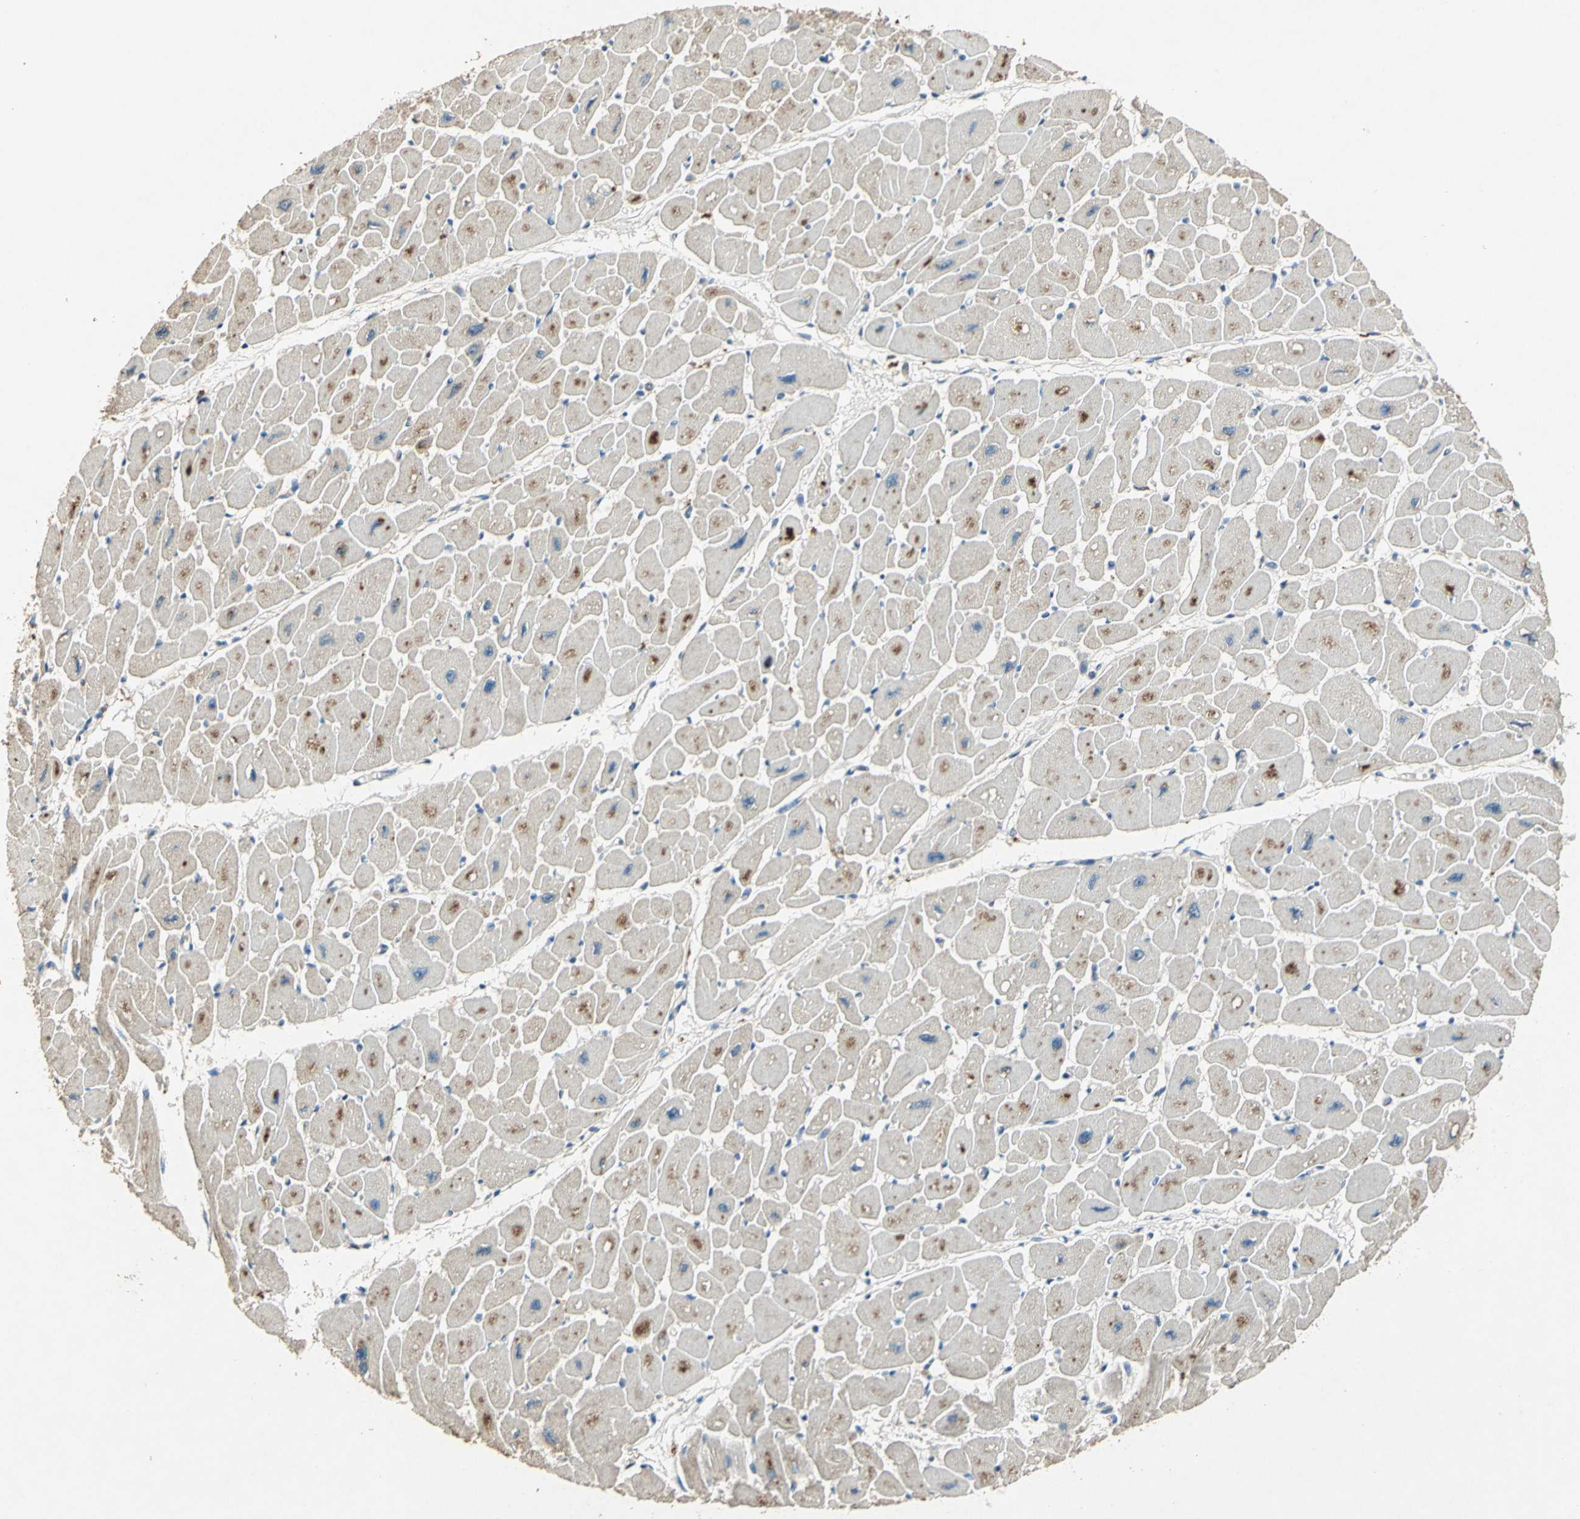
{"staining": {"intensity": "moderate", "quantity": ">75%", "location": "cytoplasmic/membranous"}, "tissue": "heart muscle", "cell_type": "Cardiomyocytes", "image_type": "normal", "snomed": [{"axis": "morphology", "description": "Normal tissue, NOS"}, {"axis": "topography", "description": "Heart"}], "caption": "IHC (DAB (3,3'-diaminobenzidine)) staining of benign heart muscle displays moderate cytoplasmic/membranous protein staining in about >75% of cardiomyocytes.", "gene": "AHSA1", "patient": {"sex": "female", "age": 54}}